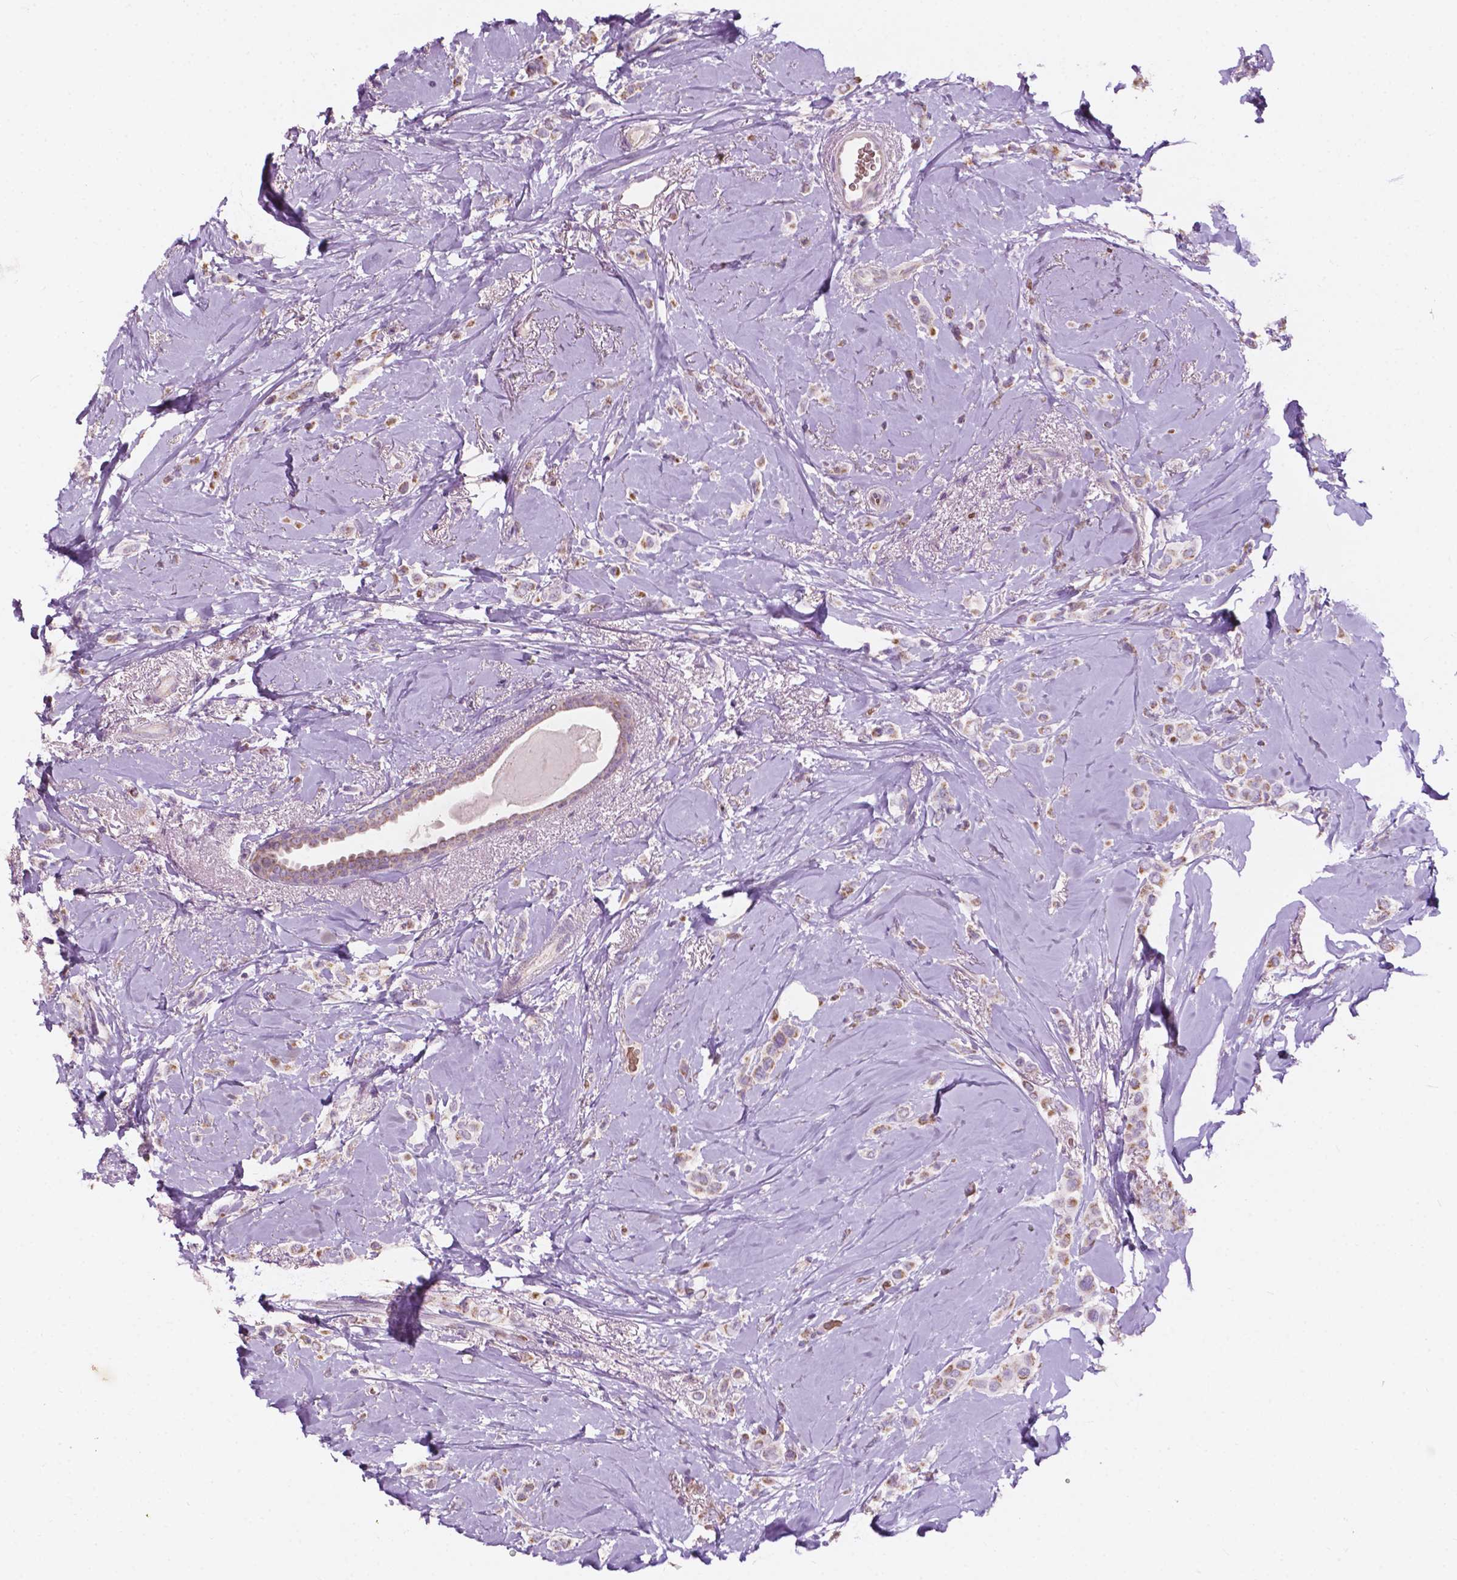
{"staining": {"intensity": "weak", "quantity": "25%-75%", "location": "cytoplasmic/membranous"}, "tissue": "breast cancer", "cell_type": "Tumor cells", "image_type": "cancer", "snomed": [{"axis": "morphology", "description": "Lobular carcinoma"}, {"axis": "topography", "description": "Breast"}], "caption": "This is an image of immunohistochemistry staining of breast cancer (lobular carcinoma), which shows weak positivity in the cytoplasmic/membranous of tumor cells.", "gene": "NDUFS1", "patient": {"sex": "female", "age": 66}}